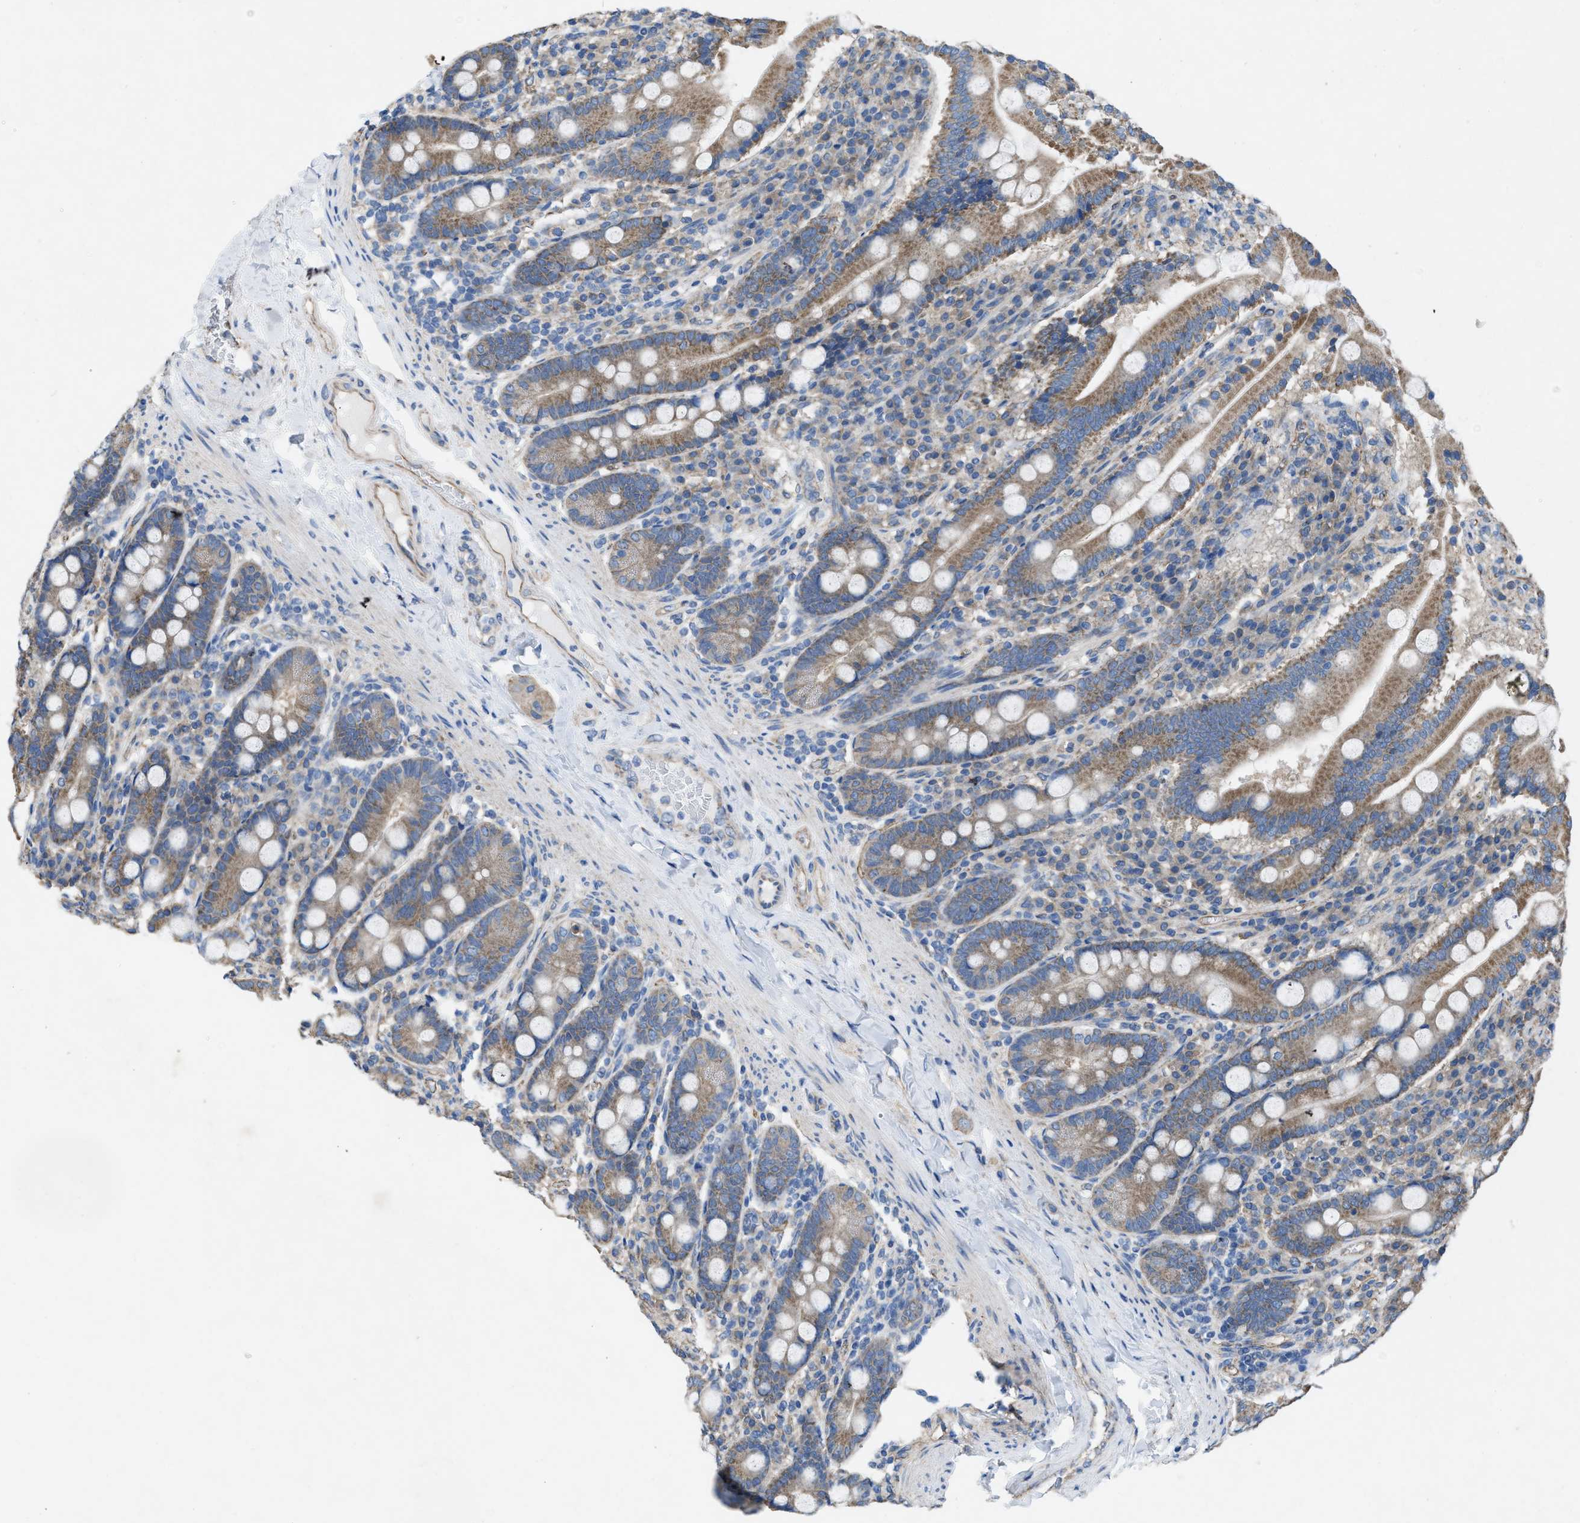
{"staining": {"intensity": "moderate", "quantity": ">75%", "location": "cytoplasmic/membranous"}, "tissue": "duodenum", "cell_type": "Glandular cells", "image_type": "normal", "snomed": [{"axis": "morphology", "description": "Normal tissue, NOS"}, {"axis": "topography", "description": "Duodenum"}], "caption": "IHC image of unremarkable duodenum: duodenum stained using IHC reveals medium levels of moderate protein expression localized specifically in the cytoplasmic/membranous of glandular cells, appearing as a cytoplasmic/membranous brown color.", "gene": "DOLPP1", "patient": {"sex": "male", "age": 50}}